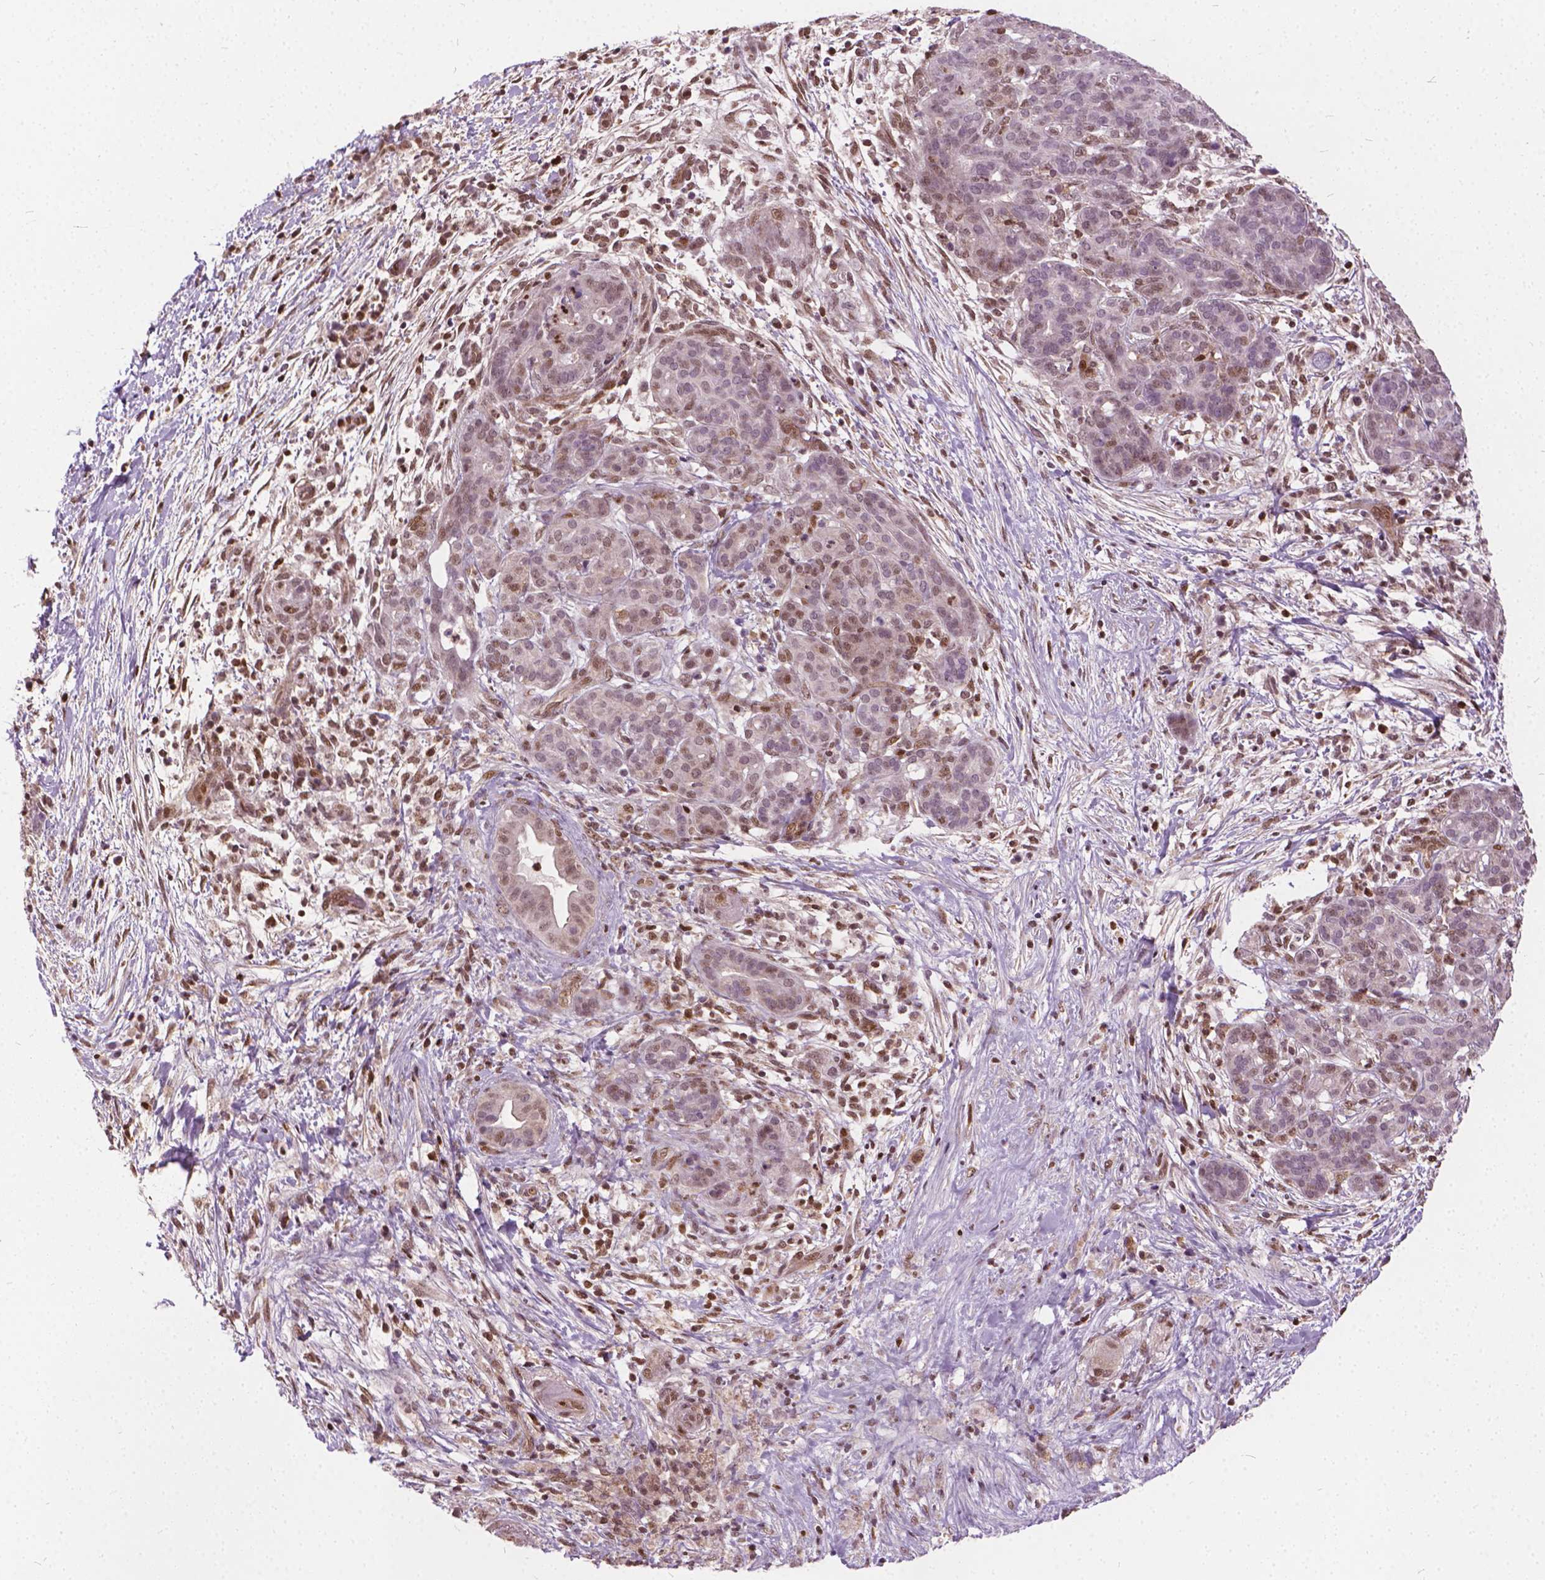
{"staining": {"intensity": "weak", "quantity": "25%-75%", "location": "nuclear"}, "tissue": "pancreatic cancer", "cell_type": "Tumor cells", "image_type": "cancer", "snomed": [{"axis": "morphology", "description": "Adenocarcinoma, NOS"}, {"axis": "topography", "description": "Pancreas"}], "caption": "The immunohistochemical stain highlights weak nuclear staining in tumor cells of pancreatic adenocarcinoma tissue.", "gene": "STAT5B", "patient": {"sex": "male", "age": 44}}